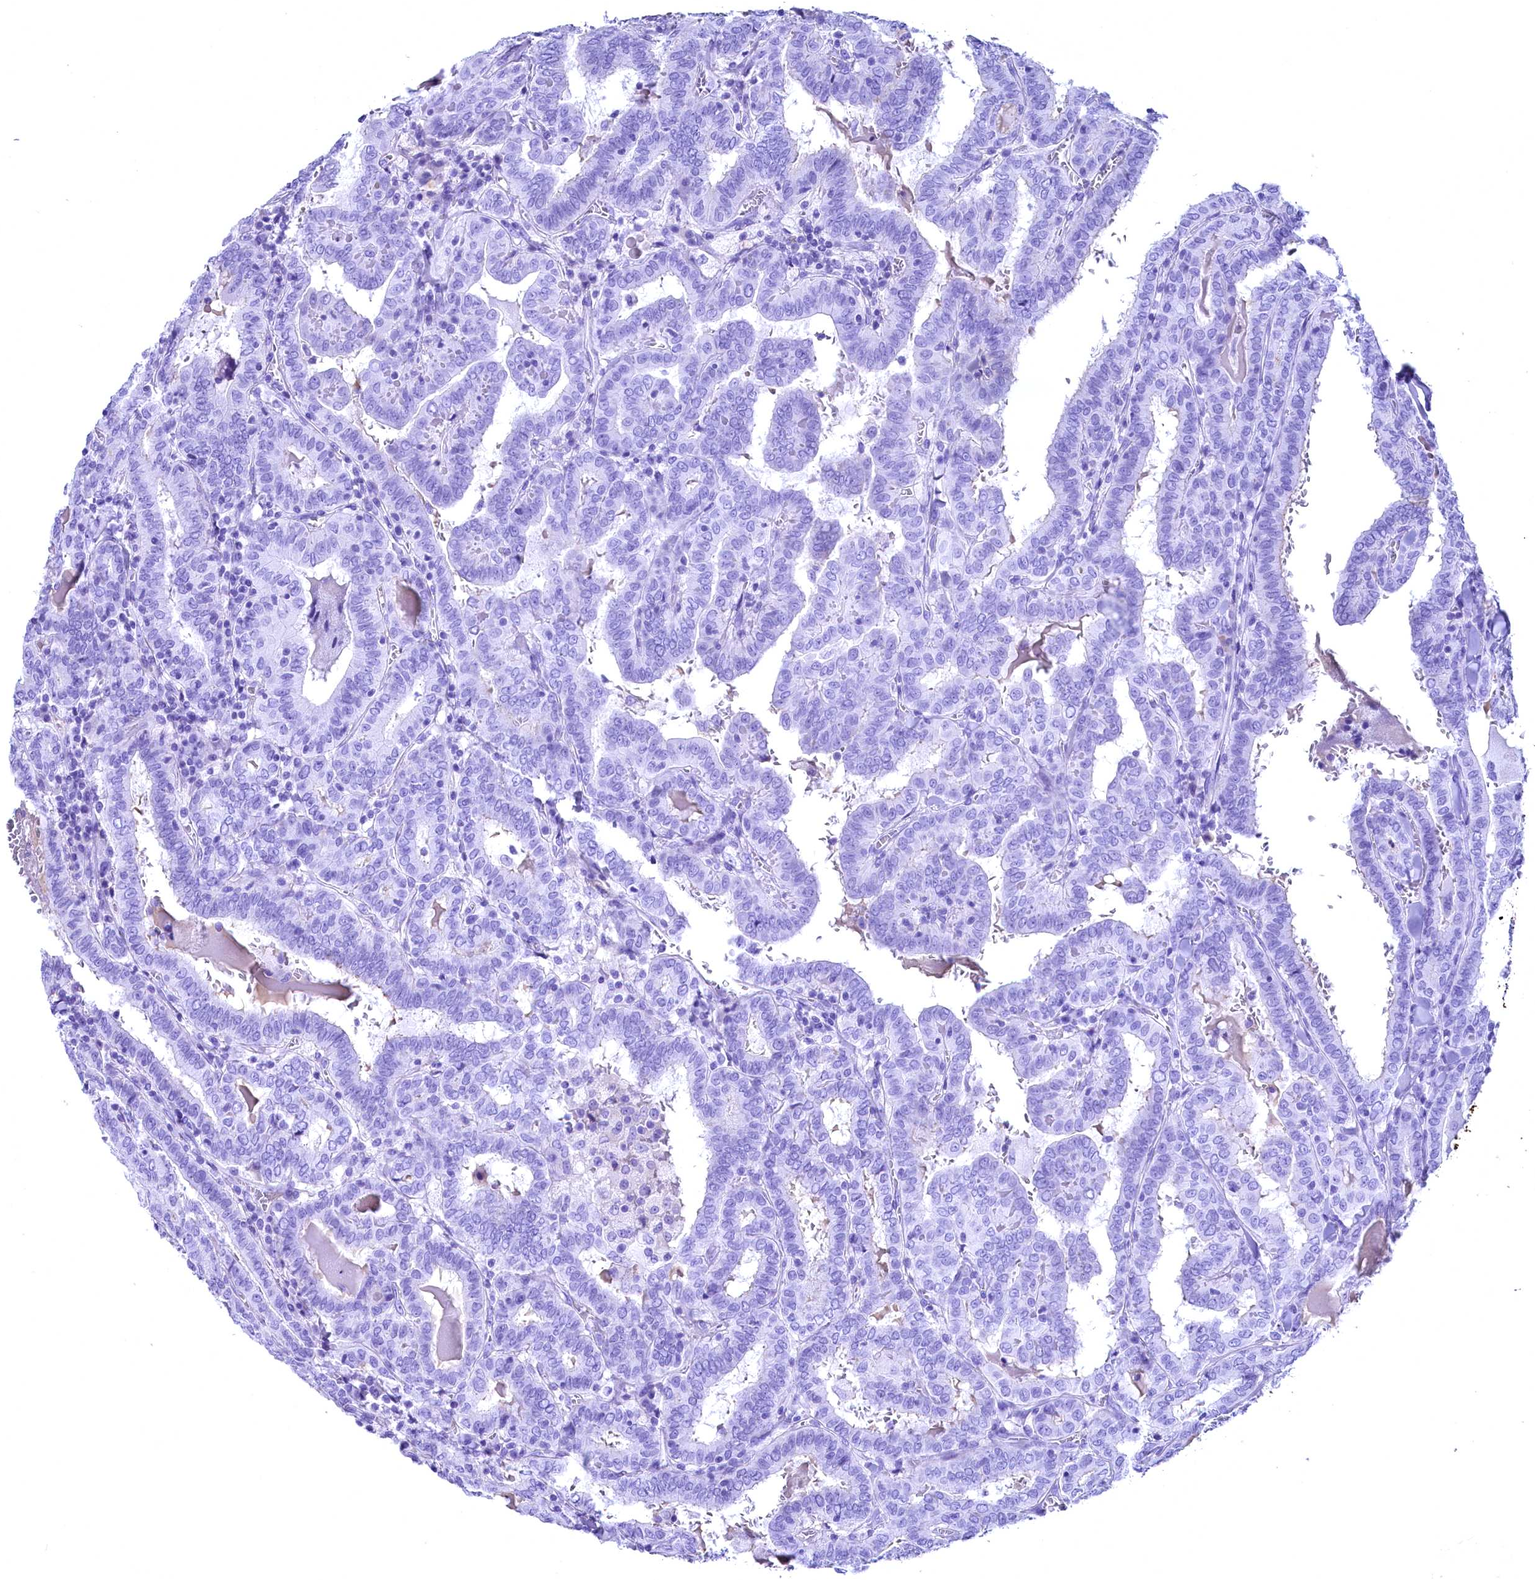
{"staining": {"intensity": "negative", "quantity": "none", "location": "none"}, "tissue": "thyroid cancer", "cell_type": "Tumor cells", "image_type": "cancer", "snomed": [{"axis": "morphology", "description": "Papillary adenocarcinoma, NOS"}, {"axis": "topography", "description": "Thyroid gland"}], "caption": "Tumor cells are negative for protein expression in human thyroid papillary adenocarcinoma.", "gene": "SKIDA1", "patient": {"sex": "female", "age": 72}}